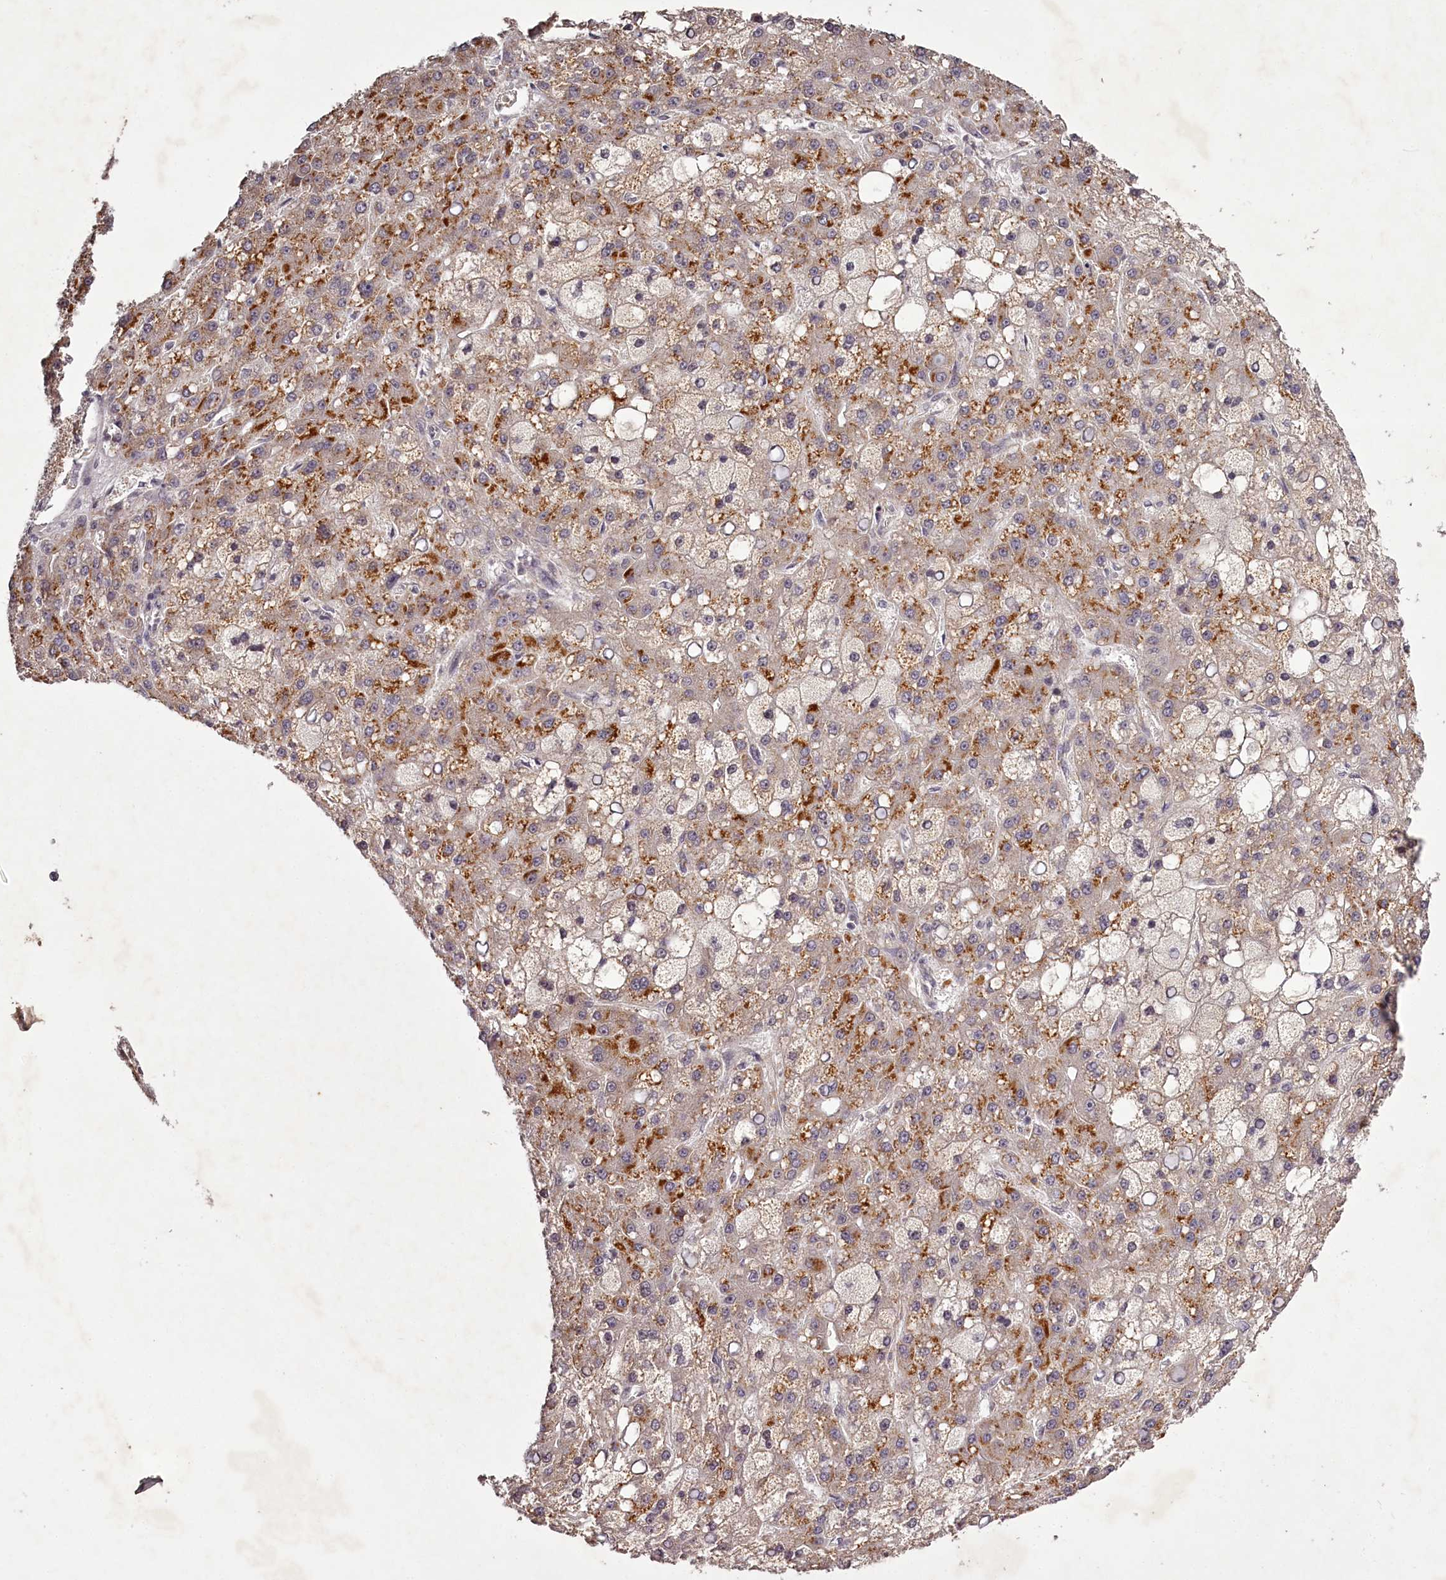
{"staining": {"intensity": "moderate", "quantity": ">75%", "location": "cytoplasmic/membranous"}, "tissue": "liver cancer", "cell_type": "Tumor cells", "image_type": "cancer", "snomed": [{"axis": "morphology", "description": "Carcinoma, Hepatocellular, NOS"}, {"axis": "topography", "description": "Liver"}], "caption": "High-power microscopy captured an immunohistochemistry (IHC) histopathology image of liver cancer (hepatocellular carcinoma), revealing moderate cytoplasmic/membranous positivity in approximately >75% of tumor cells. The staining is performed using DAB brown chromogen to label protein expression. The nuclei are counter-stained blue using hematoxylin.", "gene": "RBMXL2", "patient": {"sex": "male", "age": 67}}